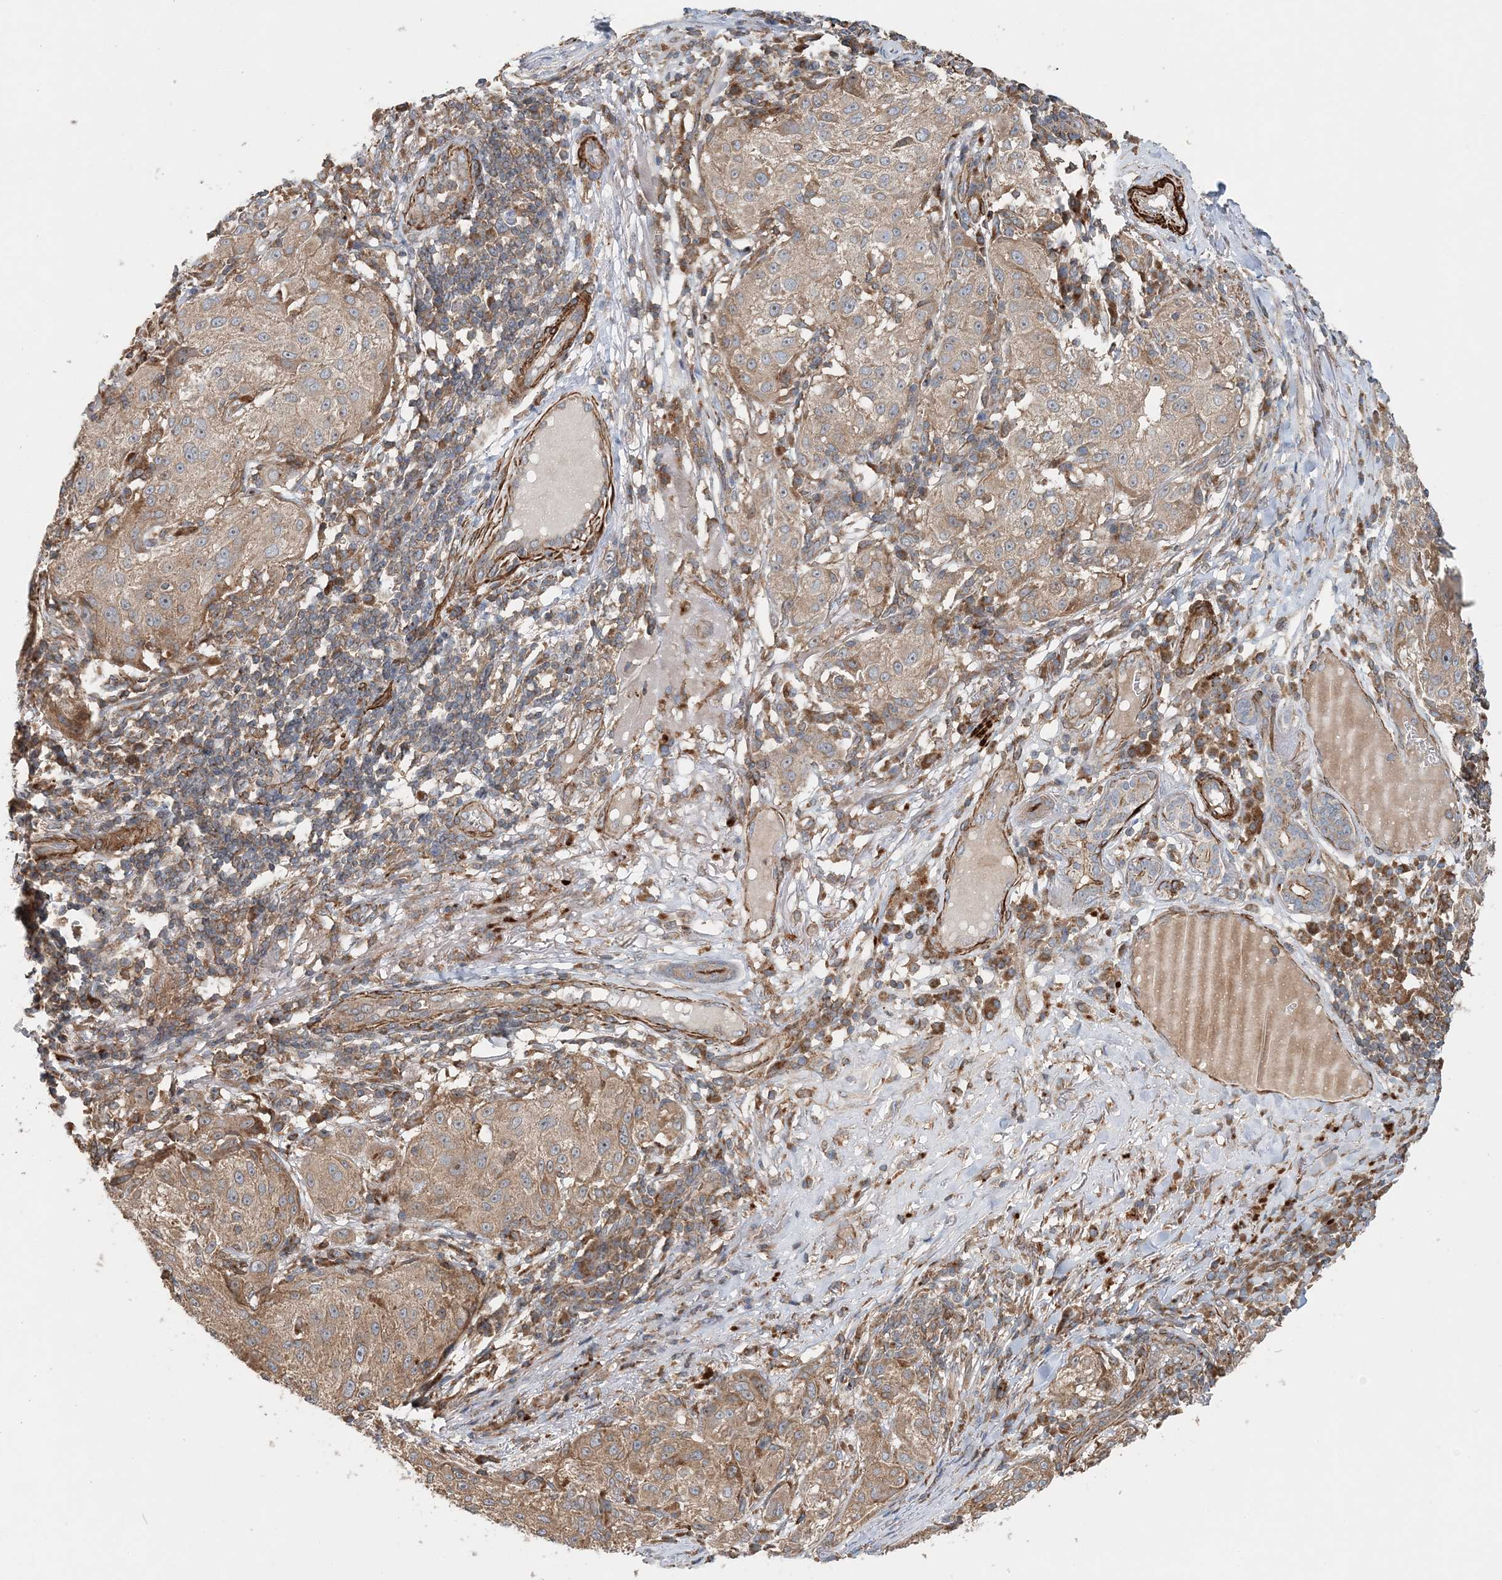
{"staining": {"intensity": "weak", "quantity": ">75%", "location": "cytoplasmic/membranous"}, "tissue": "melanoma", "cell_type": "Tumor cells", "image_type": "cancer", "snomed": [{"axis": "morphology", "description": "Necrosis, NOS"}, {"axis": "morphology", "description": "Malignant melanoma, NOS"}, {"axis": "topography", "description": "Skin"}], "caption": "A histopathology image of malignant melanoma stained for a protein demonstrates weak cytoplasmic/membranous brown staining in tumor cells.", "gene": "TTI1", "patient": {"sex": "female", "age": 87}}